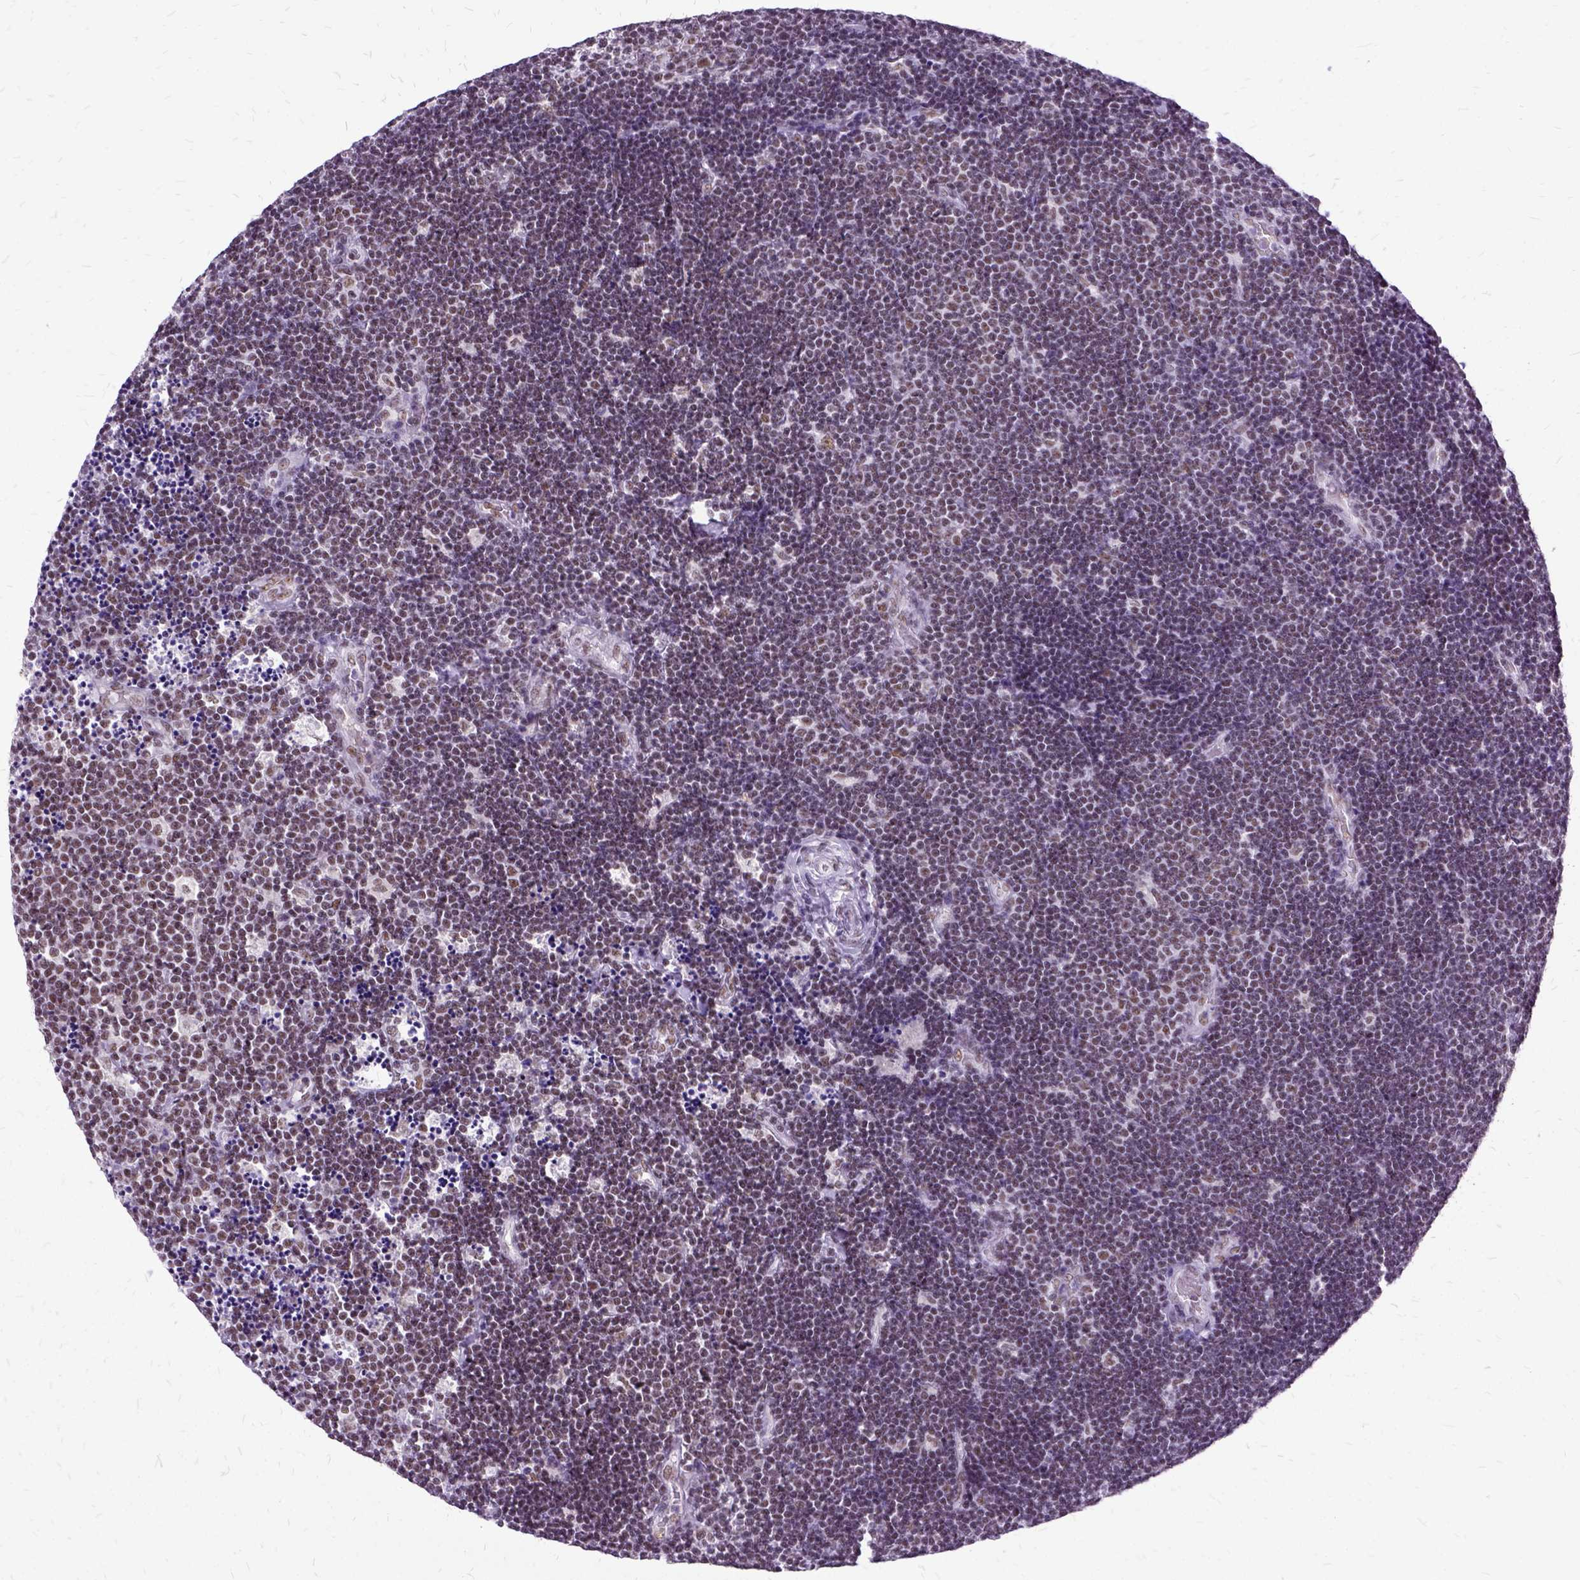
{"staining": {"intensity": "moderate", "quantity": ">75%", "location": "nuclear"}, "tissue": "lymphoma", "cell_type": "Tumor cells", "image_type": "cancer", "snomed": [{"axis": "morphology", "description": "Malignant lymphoma, non-Hodgkin's type, Low grade"}, {"axis": "topography", "description": "Brain"}], "caption": "Tumor cells demonstrate moderate nuclear positivity in about >75% of cells in low-grade malignant lymphoma, non-Hodgkin's type. Using DAB (3,3'-diaminobenzidine) (brown) and hematoxylin (blue) stains, captured at high magnification using brightfield microscopy.", "gene": "SETD1A", "patient": {"sex": "female", "age": 66}}